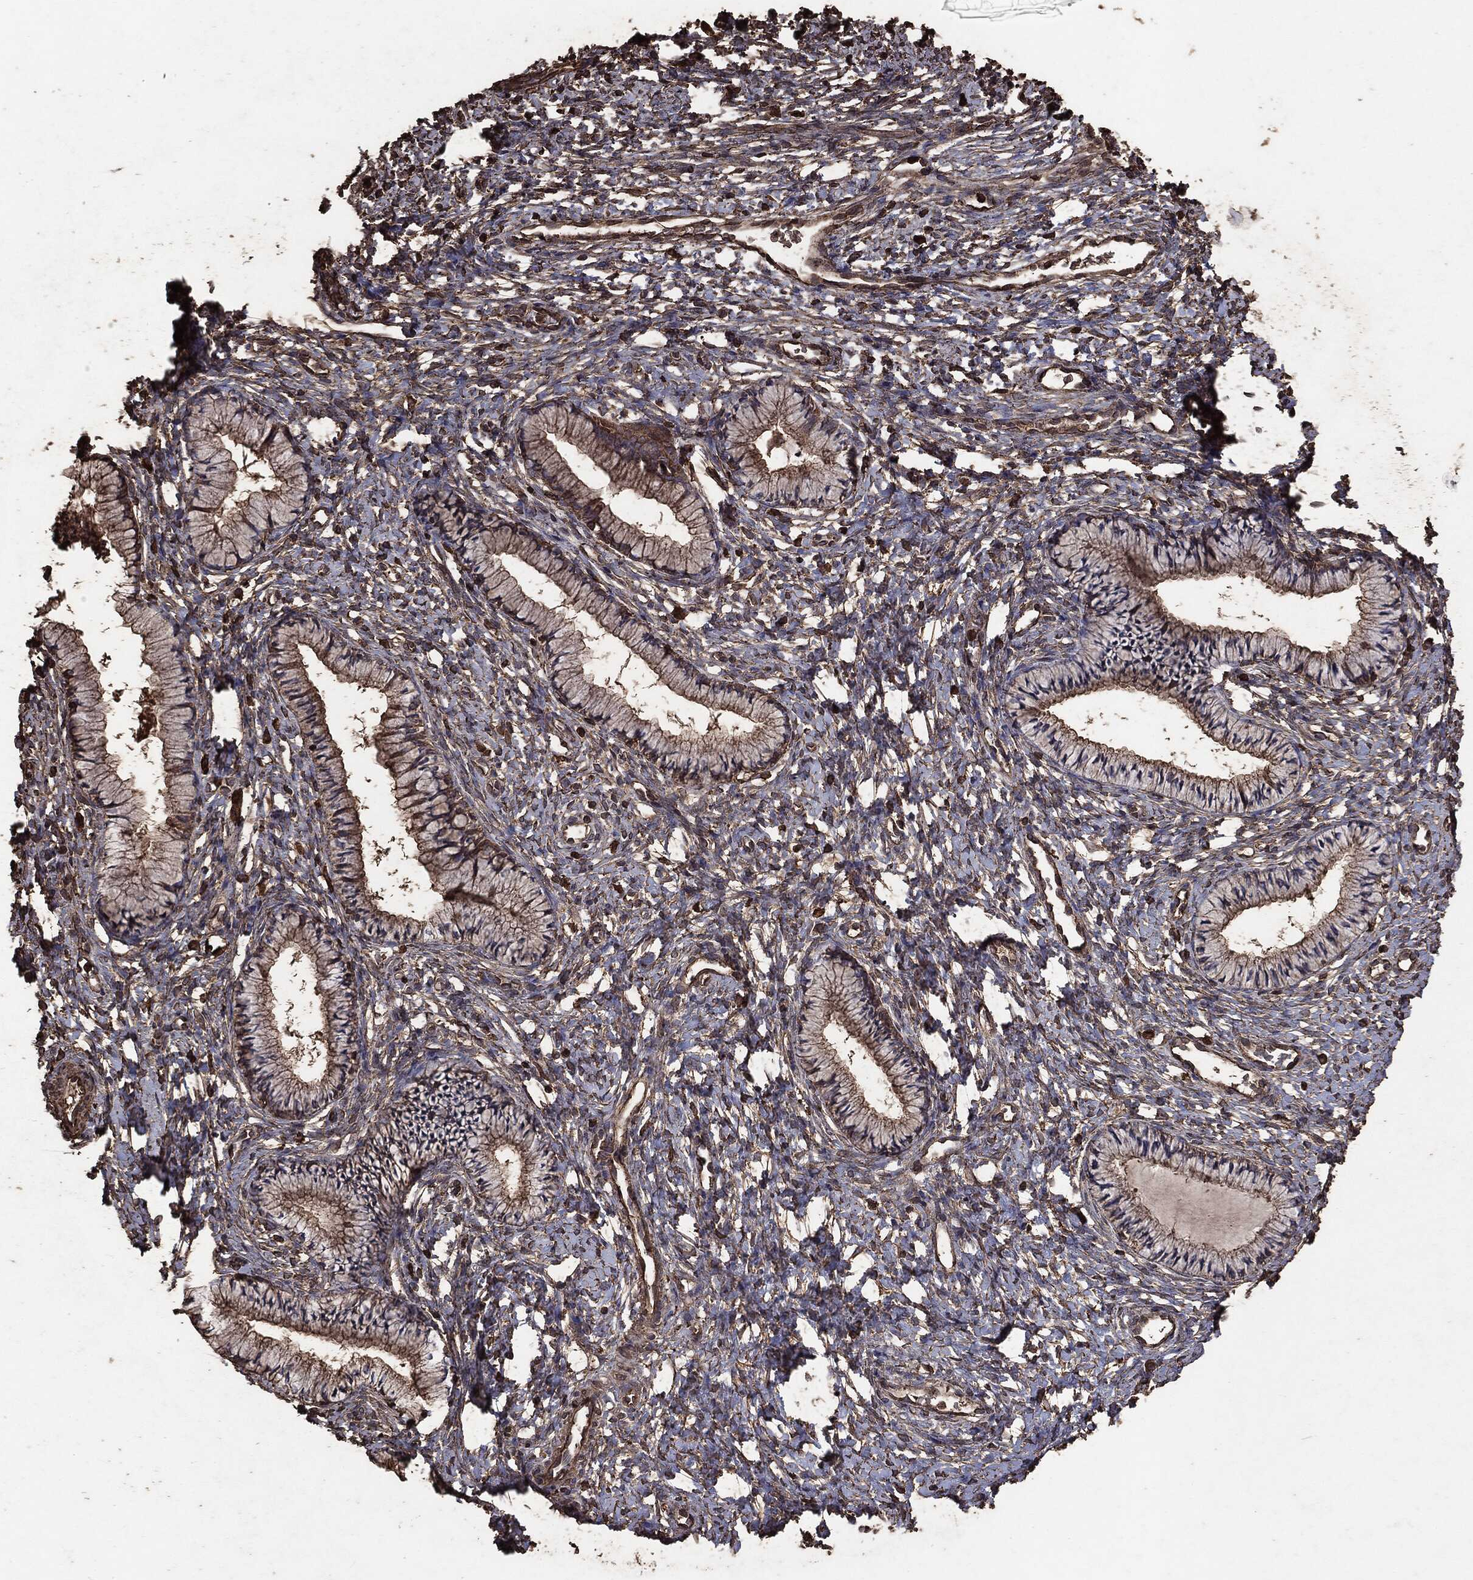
{"staining": {"intensity": "moderate", "quantity": "25%-75%", "location": "cytoplasmic/membranous"}, "tissue": "cervix", "cell_type": "Glandular cells", "image_type": "normal", "snomed": [{"axis": "morphology", "description": "Normal tissue, NOS"}, {"axis": "topography", "description": "Cervix"}], "caption": "Human cervix stained with a brown dye exhibits moderate cytoplasmic/membranous positive expression in about 25%-75% of glandular cells.", "gene": "MTOR", "patient": {"sex": "female", "age": 39}}